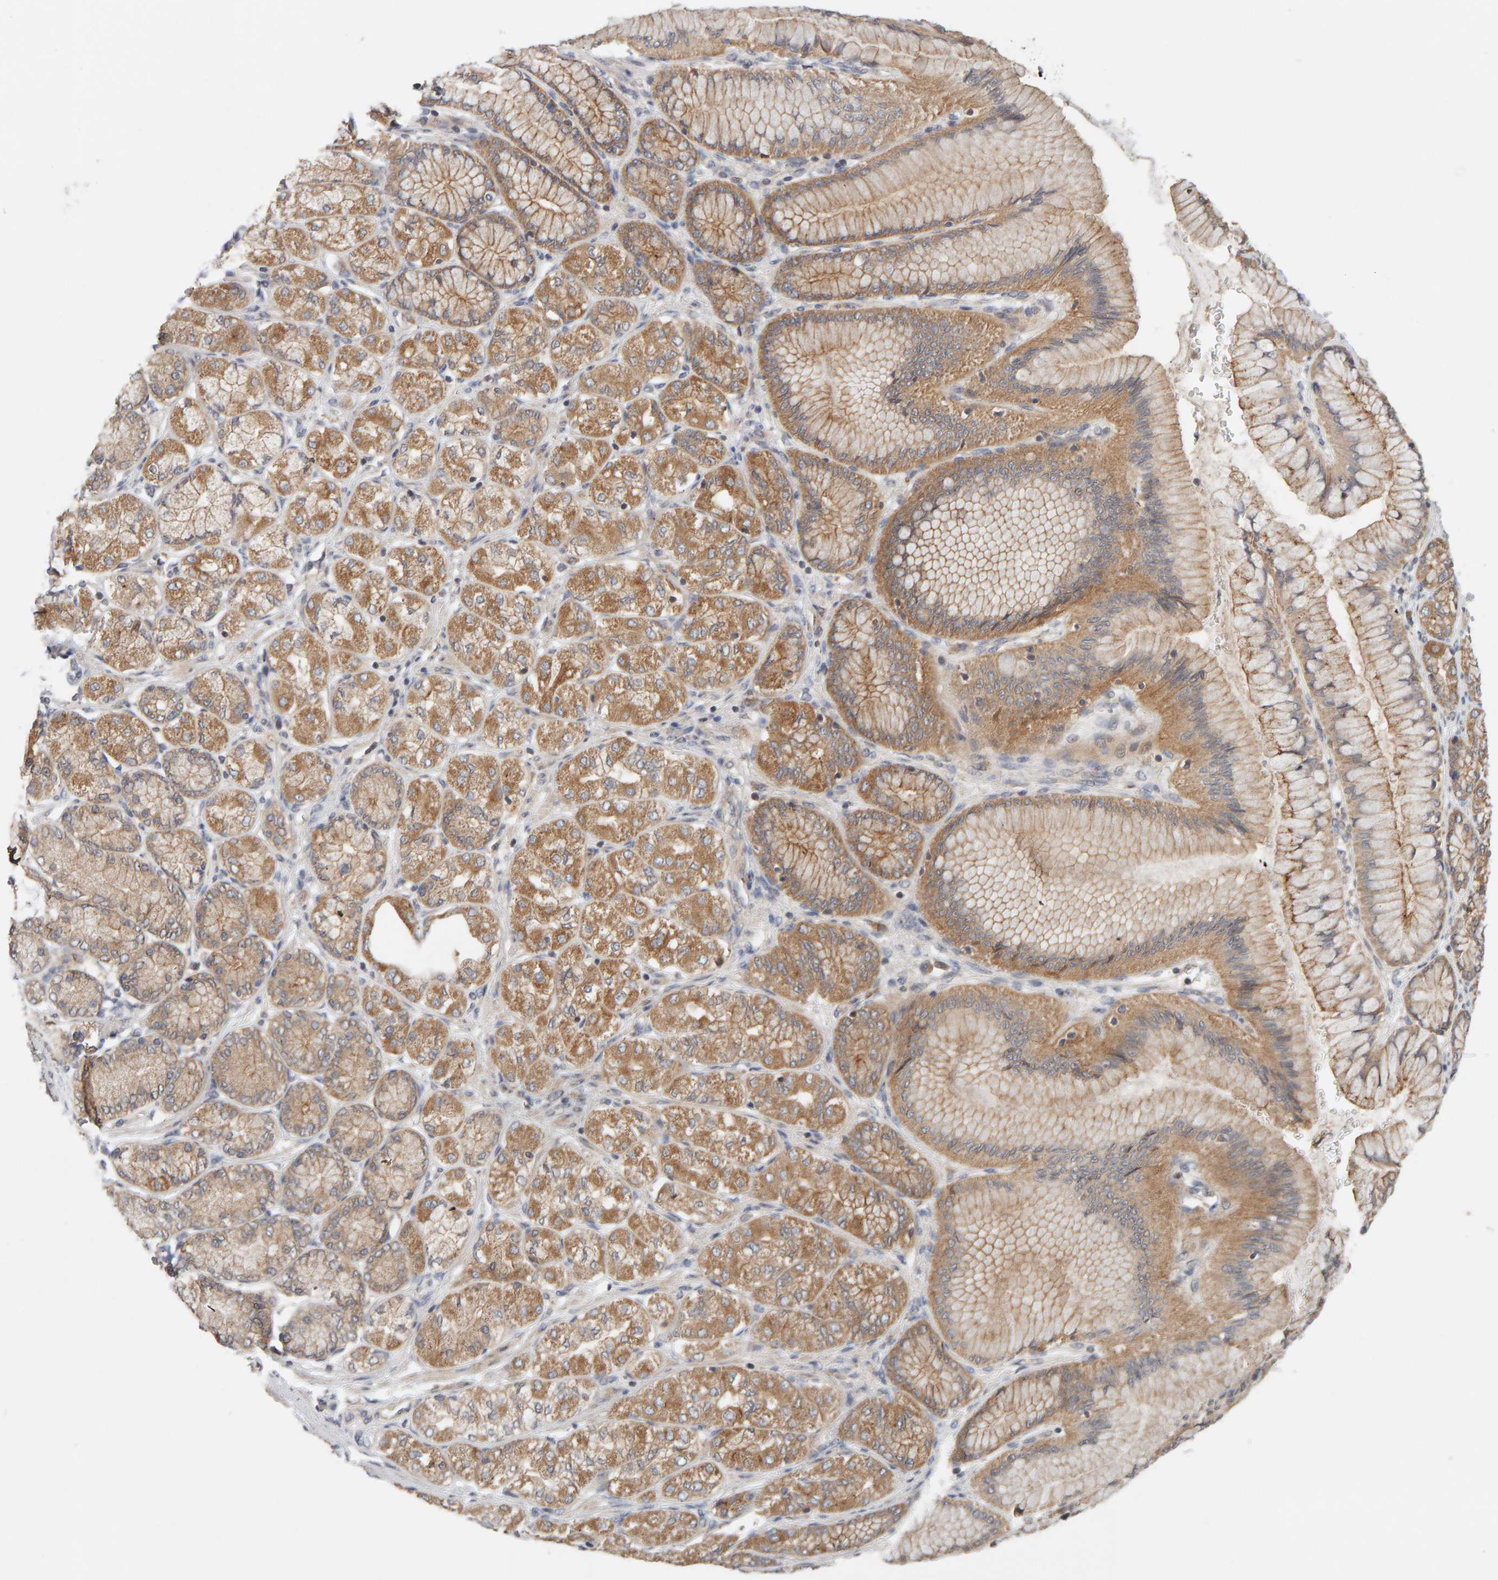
{"staining": {"intensity": "moderate", "quantity": ">75%", "location": "cytoplasmic/membranous"}, "tissue": "stomach cancer", "cell_type": "Tumor cells", "image_type": "cancer", "snomed": [{"axis": "morphology", "description": "Adenocarcinoma, NOS"}, {"axis": "topography", "description": "Stomach"}], "caption": "Immunohistochemical staining of adenocarcinoma (stomach) displays moderate cytoplasmic/membranous protein staining in about >75% of tumor cells.", "gene": "DNAJC7", "patient": {"sex": "female", "age": 65}}